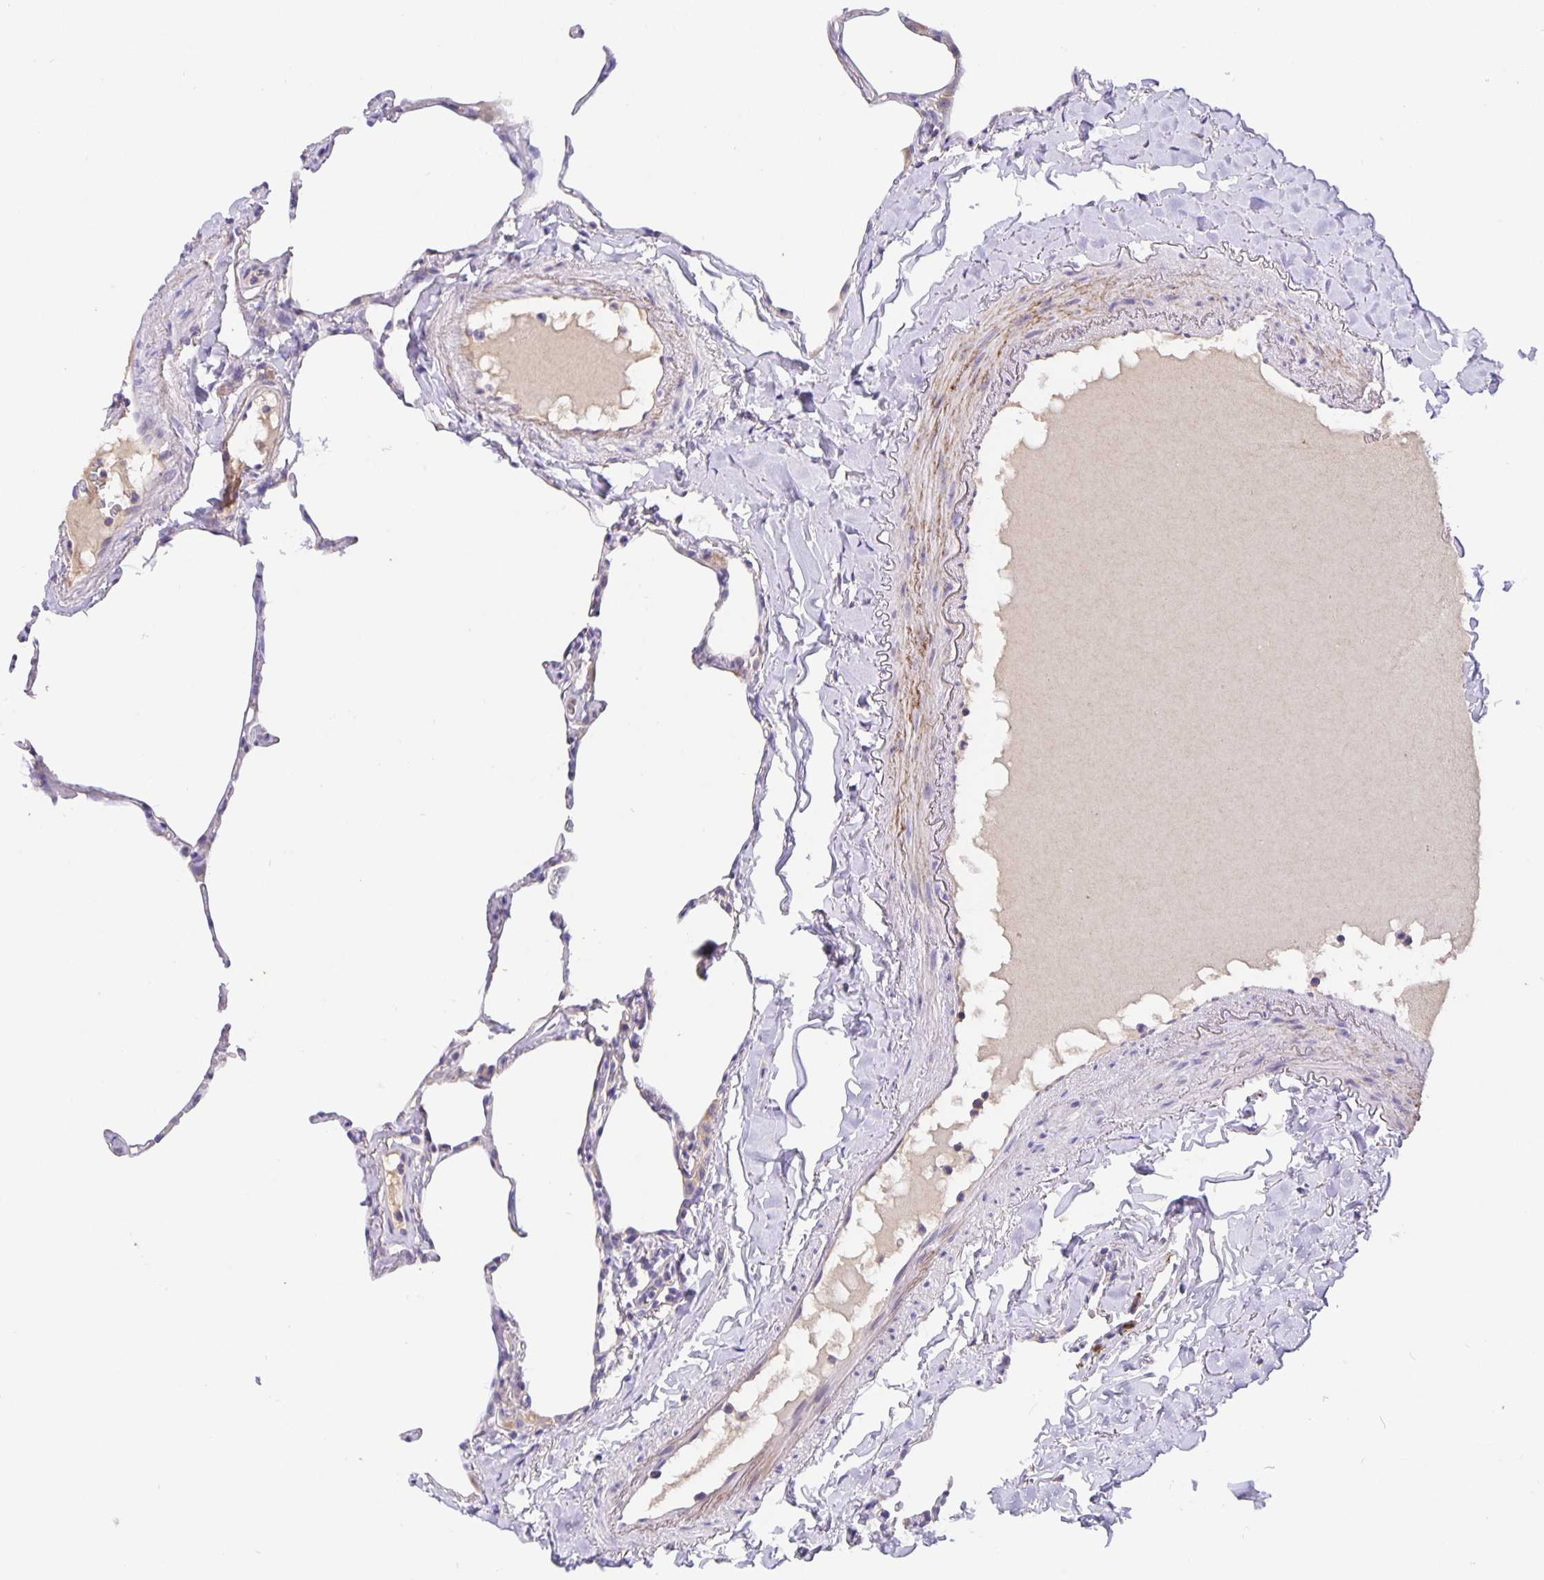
{"staining": {"intensity": "weak", "quantity": "<25%", "location": "cytoplasmic/membranous"}, "tissue": "lung", "cell_type": "Alveolar cells", "image_type": "normal", "snomed": [{"axis": "morphology", "description": "Normal tissue, NOS"}, {"axis": "topography", "description": "Lung"}], "caption": "Lung was stained to show a protein in brown. There is no significant staining in alveolar cells.", "gene": "EML6", "patient": {"sex": "male", "age": 65}}